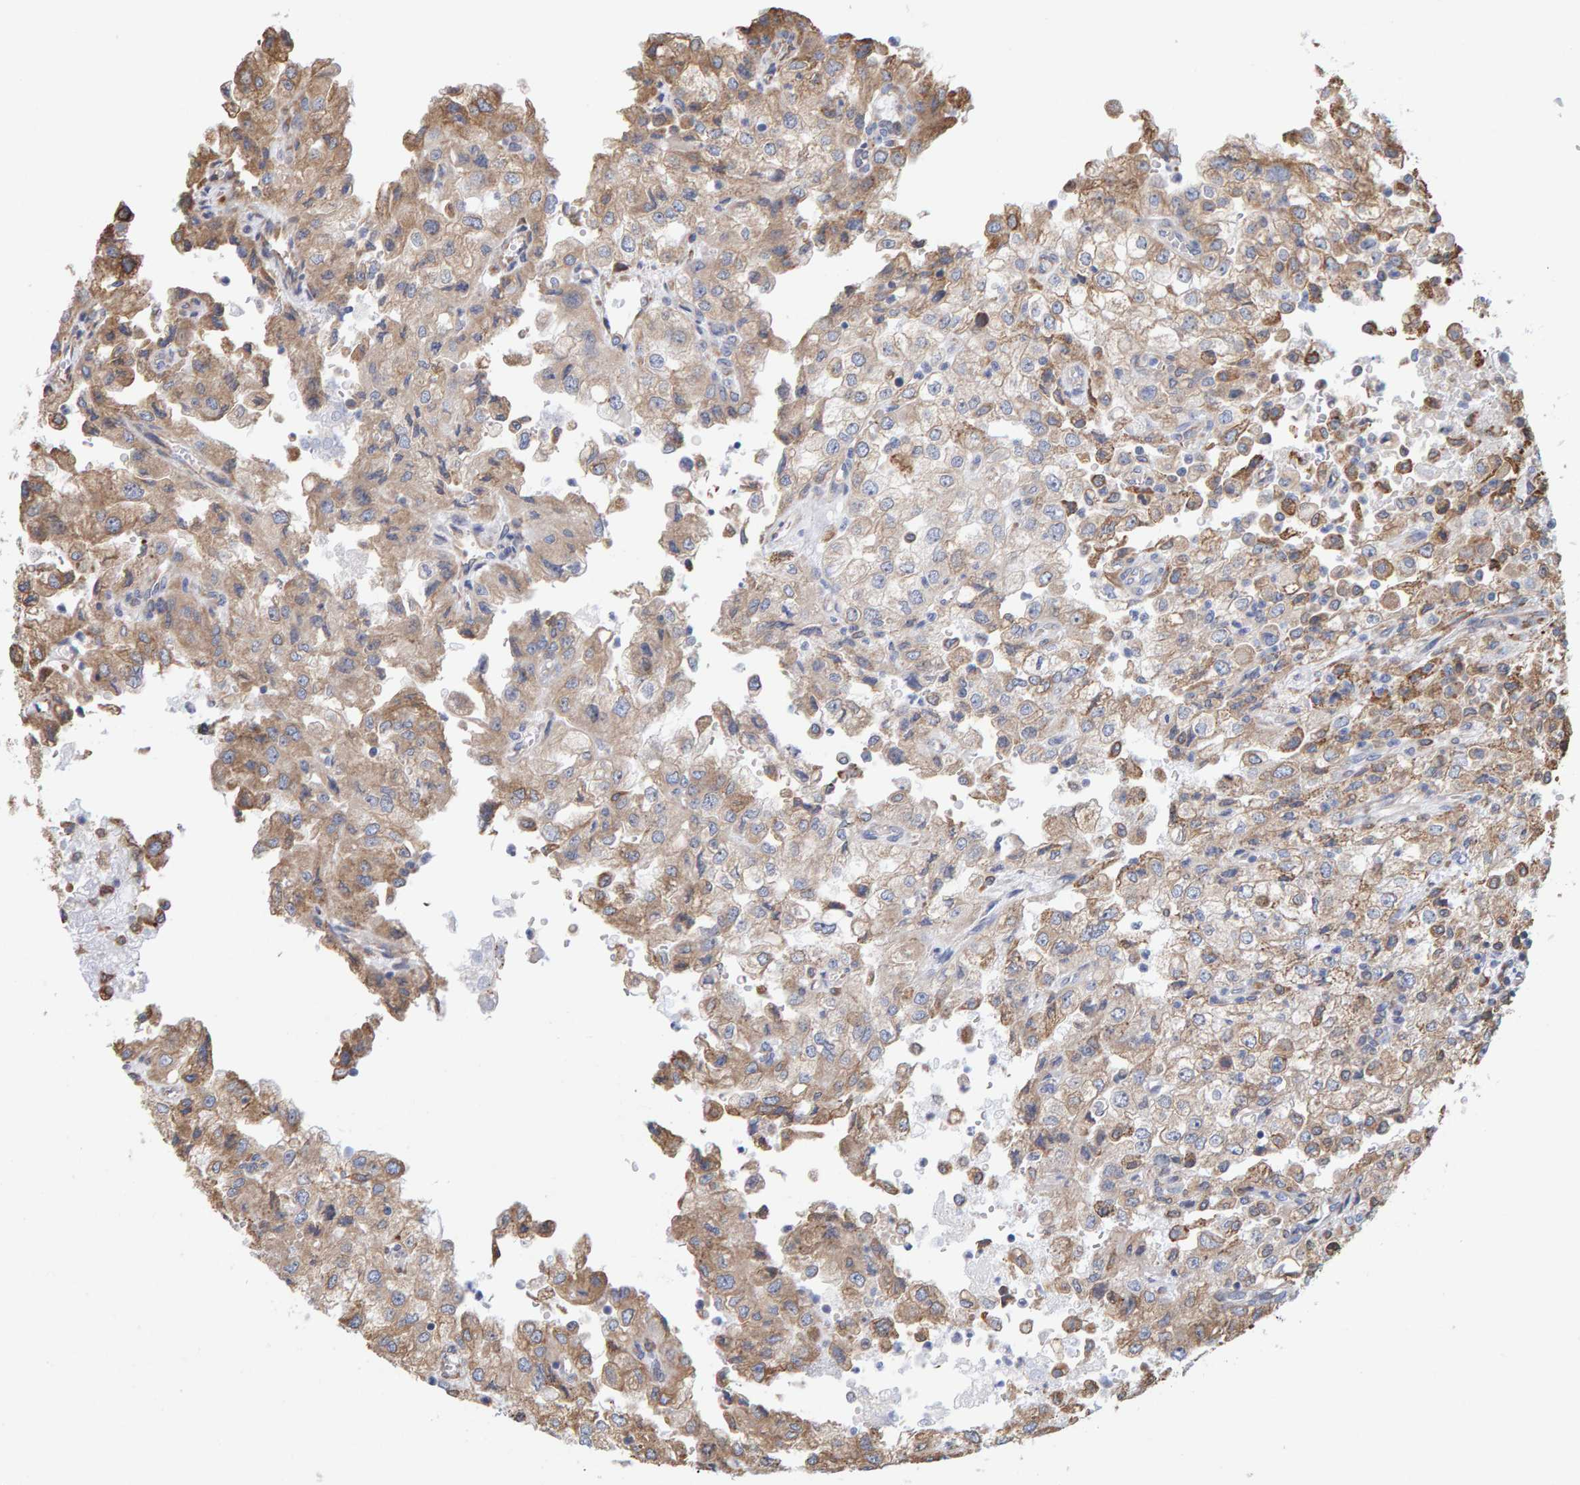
{"staining": {"intensity": "moderate", "quantity": "25%-75%", "location": "cytoplasmic/membranous"}, "tissue": "renal cancer", "cell_type": "Tumor cells", "image_type": "cancer", "snomed": [{"axis": "morphology", "description": "Adenocarcinoma, NOS"}, {"axis": "topography", "description": "Kidney"}], "caption": "Protein expression by IHC demonstrates moderate cytoplasmic/membranous expression in approximately 25%-75% of tumor cells in renal cancer. The staining was performed using DAB (3,3'-diaminobenzidine), with brown indicating positive protein expression. Nuclei are stained blue with hematoxylin.", "gene": "SGPL1", "patient": {"sex": "female", "age": 54}}